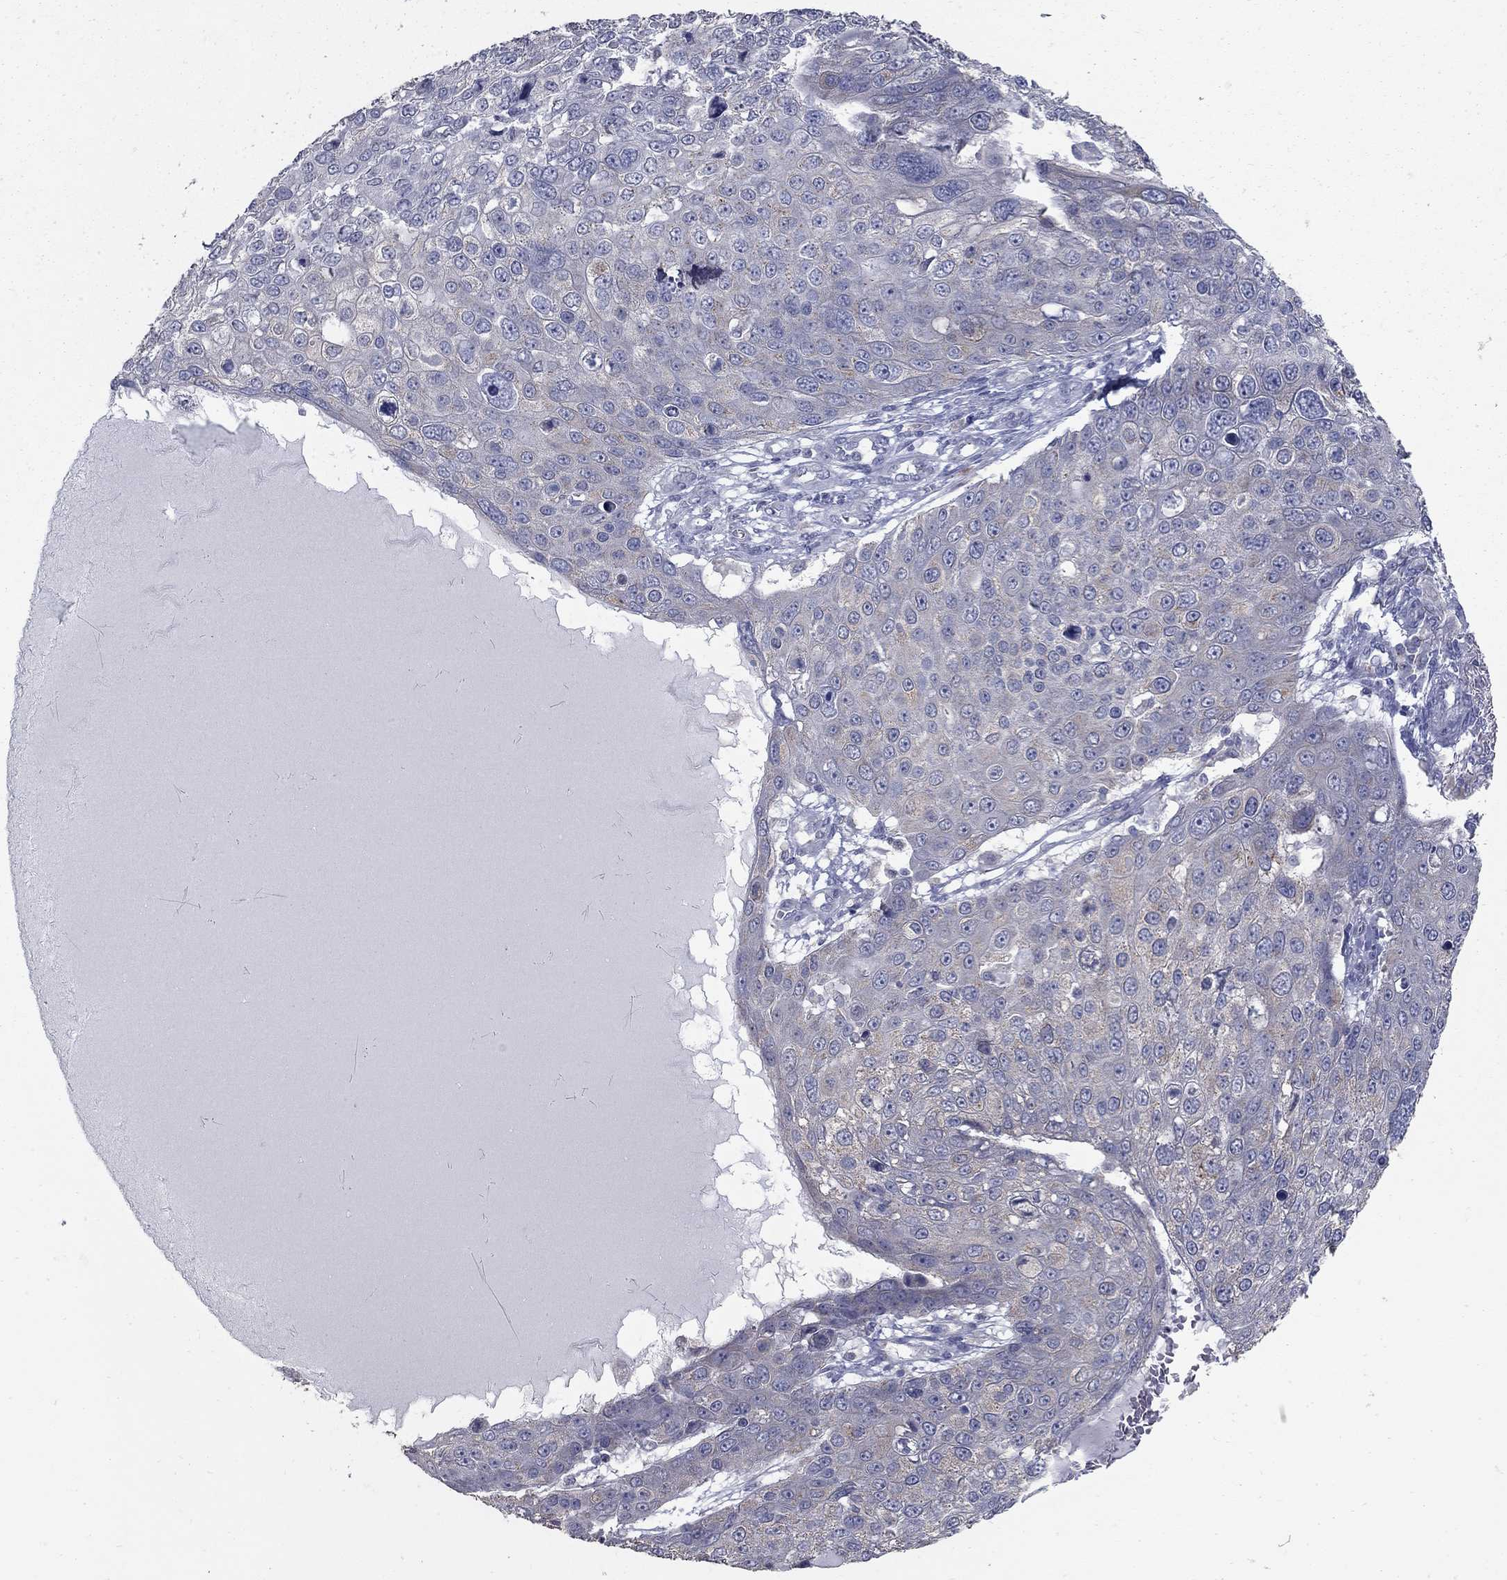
{"staining": {"intensity": "negative", "quantity": "none", "location": "none"}, "tissue": "skin cancer", "cell_type": "Tumor cells", "image_type": "cancer", "snomed": [{"axis": "morphology", "description": "Squamous cell carcinoma, NOS"}, {"axis": "topography", "description": "Skin"}], "caption": "Histopathology image shows no protein staining in tumor cells of skin squamous cell carcinoma tissue.", "gene": "KIAA0319L", "patient": {"sex": "male", "age": 71}}